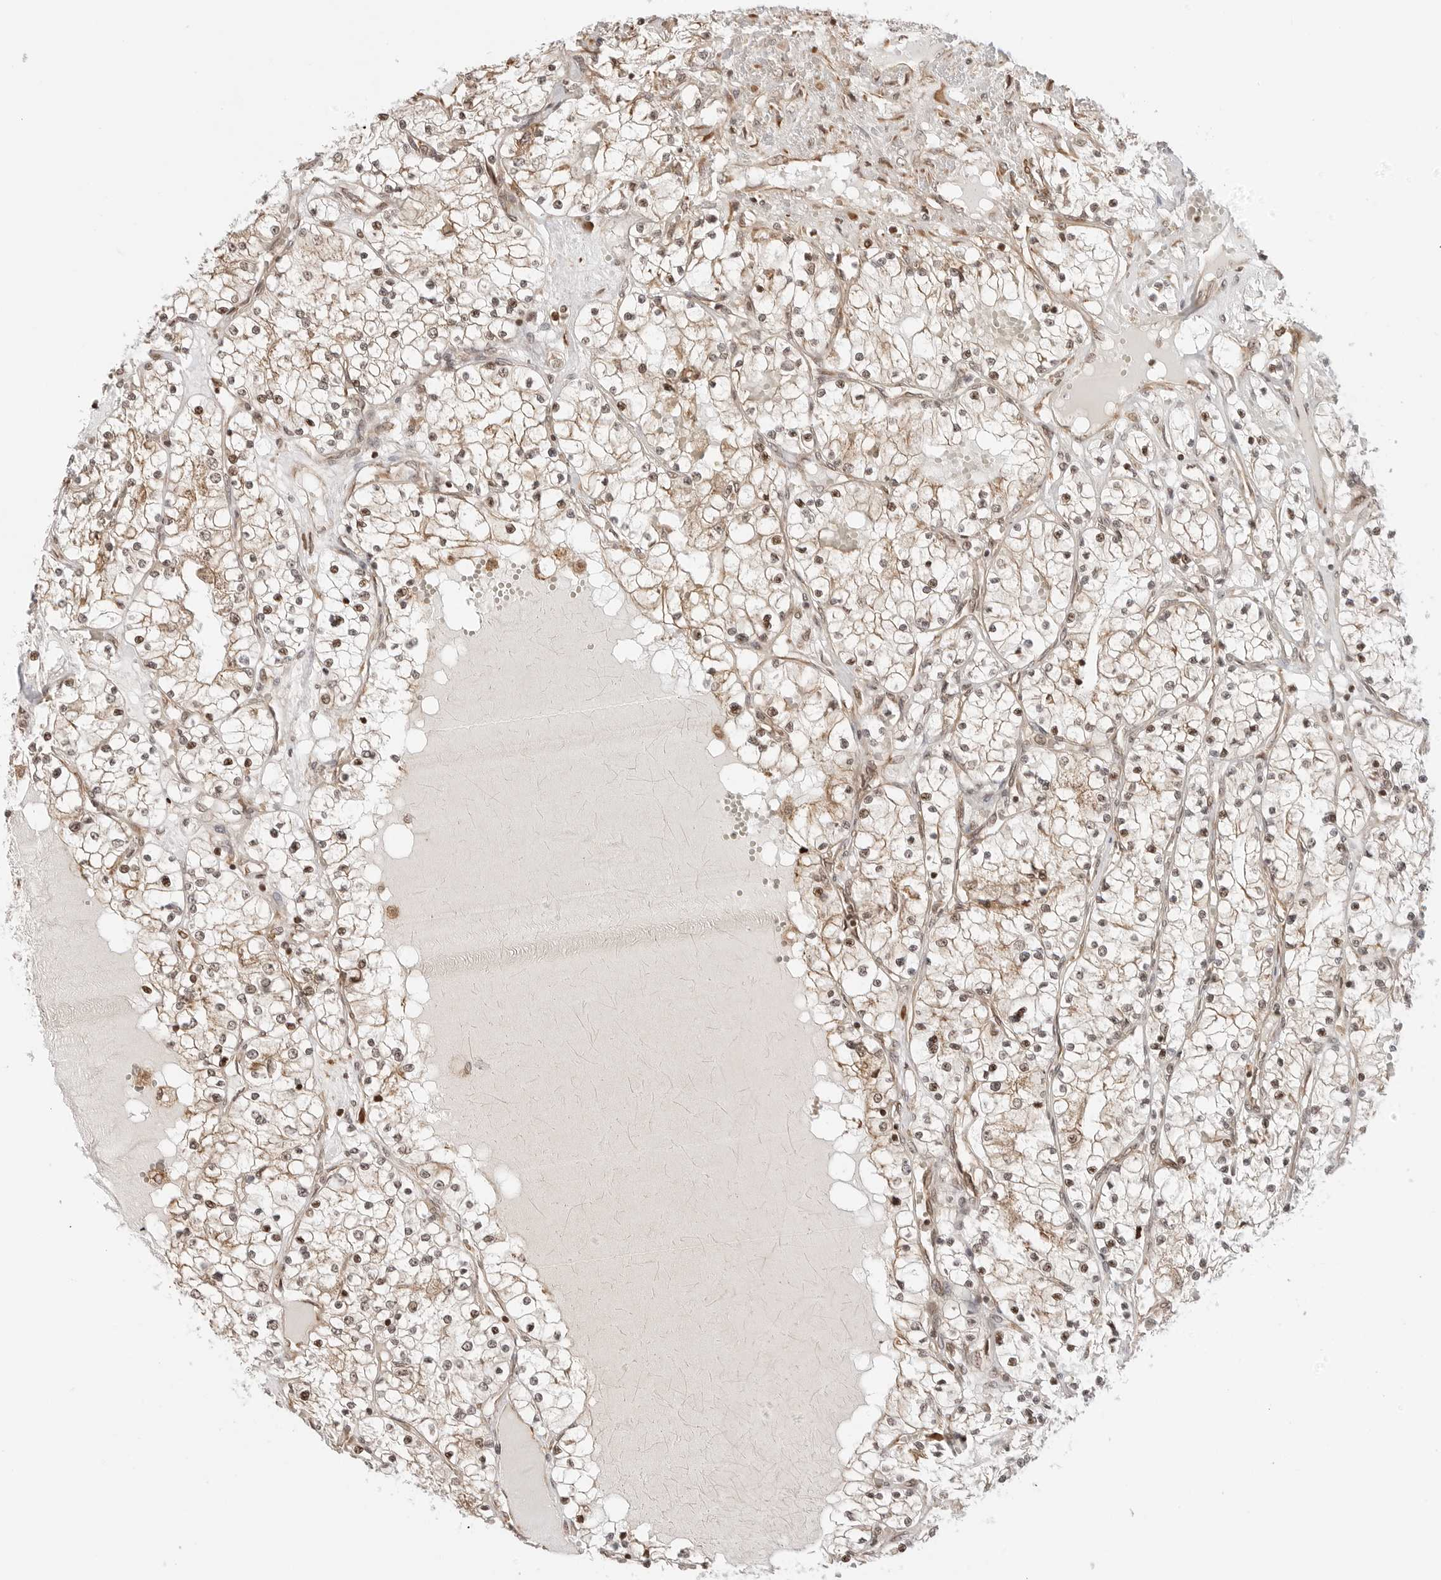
{"staining": {"intensity": "moderate", "quantity": "25%-75%", "location": "cytoplasmic/membranous,nuclear"}, "tissue": "renal cancer", "cell_type": "Tumor cells", "image_type": "cancer", "snomed": [{"axis": "morphology", "description": "Normal tissue, NOS"}, {"axis": "morphology", "description": "Adenocarcinoma, NOS"}, {"axis": "topography", "description": "Kidney"}], "caption": "A medium amount of moderate cytoplasmic/membranous and nuclear expression is appreciated in about 25%-75% of tumor cells in renal cancer (adenocarcinoma) tissue. Immunohistochemistry (ihc) stains the protein in brown and the nuclei are stained blue.", "gene": "FKBP14", "patient": {"sex": "male", "age": 68}}